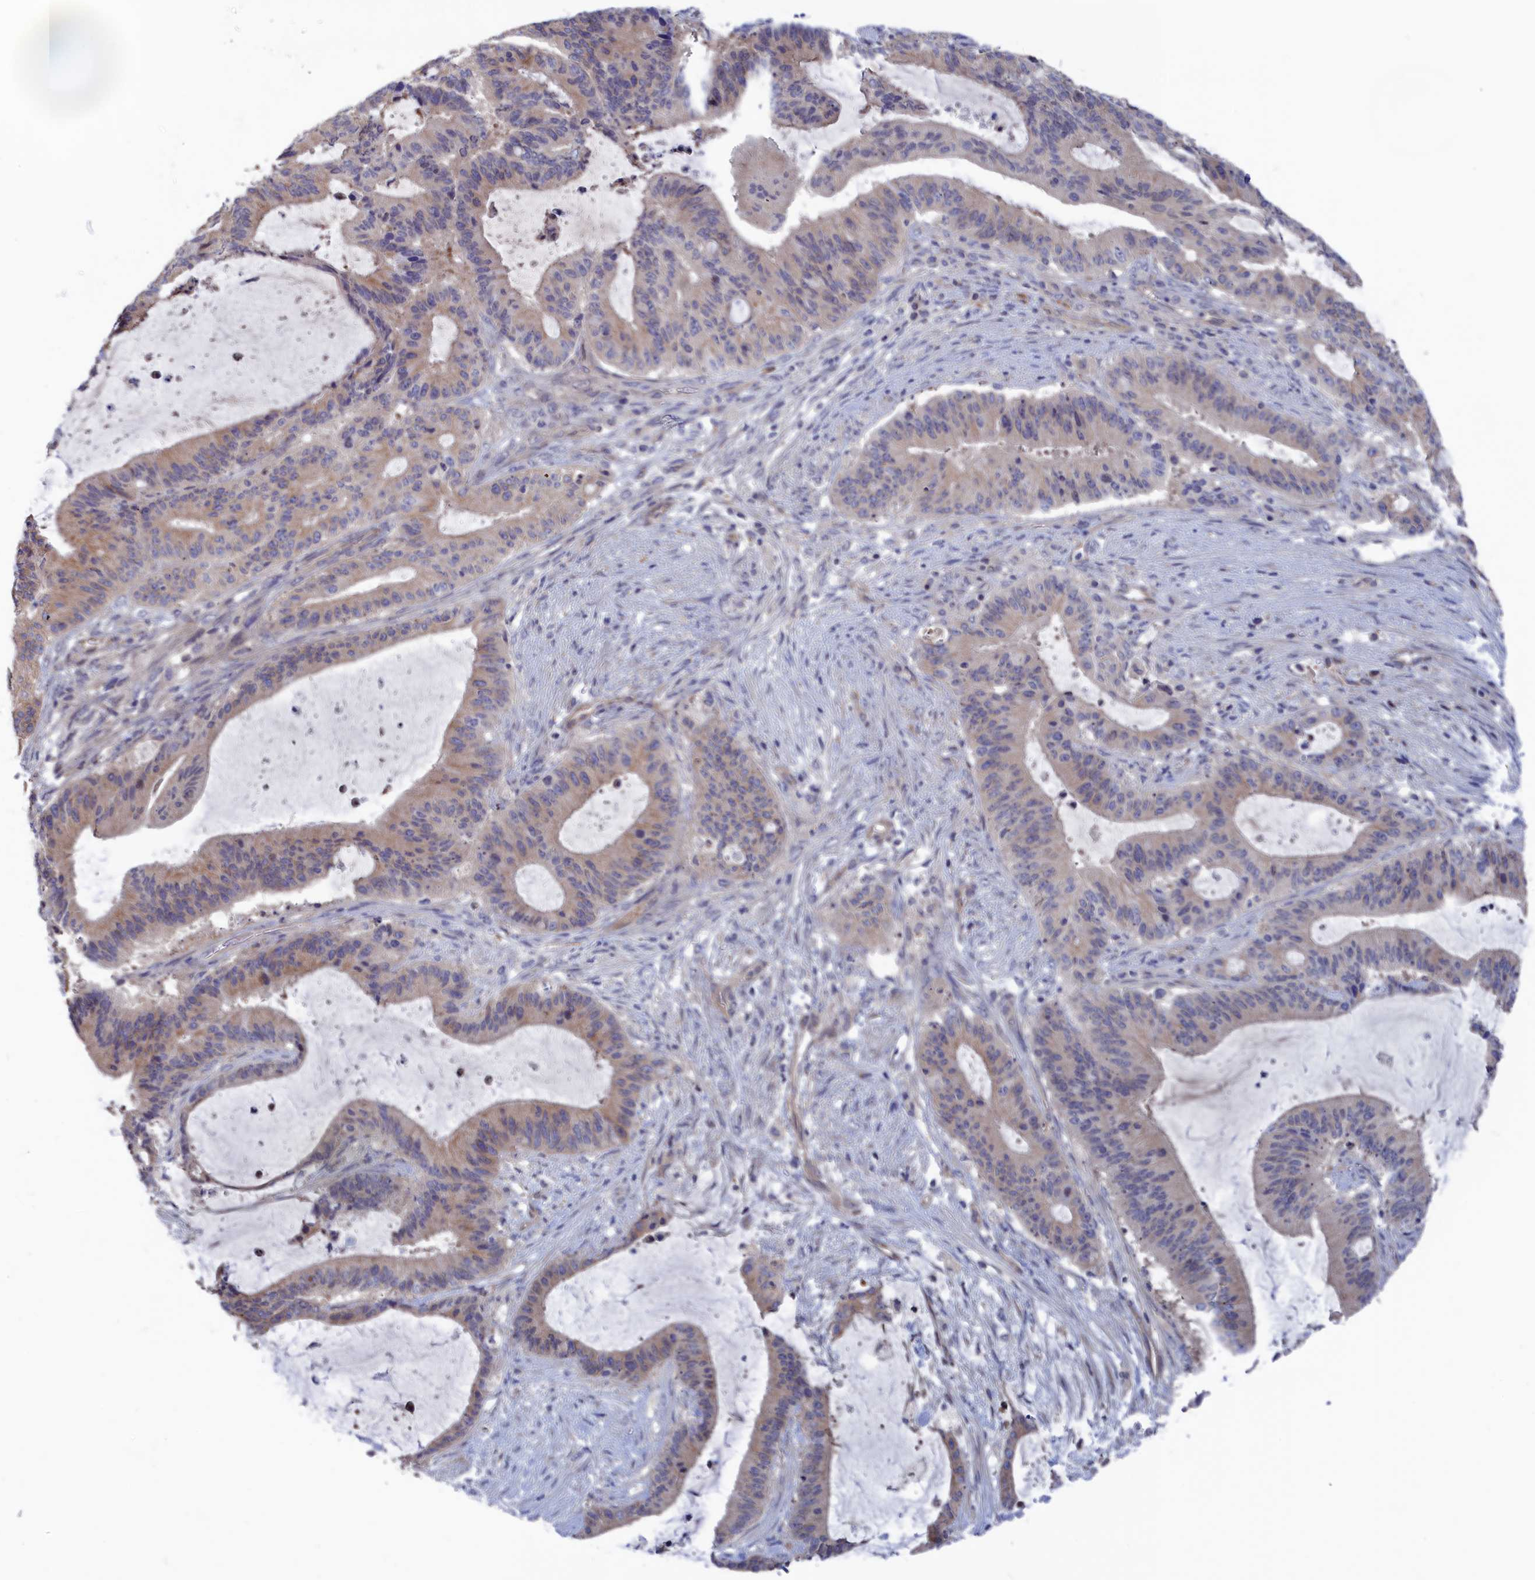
{"staining": {"intensity": "weak", "quantity": "<25%", "location": "cytoplasmic/membranous"}, "tissue": "liver cancer", "cell_type": "Tumor cells", "image_type": "cancer", "snomed": [{"axis": "morphology", "description": "Normal tissue, NOS"}, {"axis": "morphology", "description": "Cholangiocarcinoma"}, {"axis": "topography", "description": "Liver"}, {"axis": "topography", "description": "Peripheral nerve tissue"}], "caption": "The image displays no significant staining in tumor cells of liver cancer.", "gene": "NUTF2", "patient": {"sex": "female", "age": 73}}